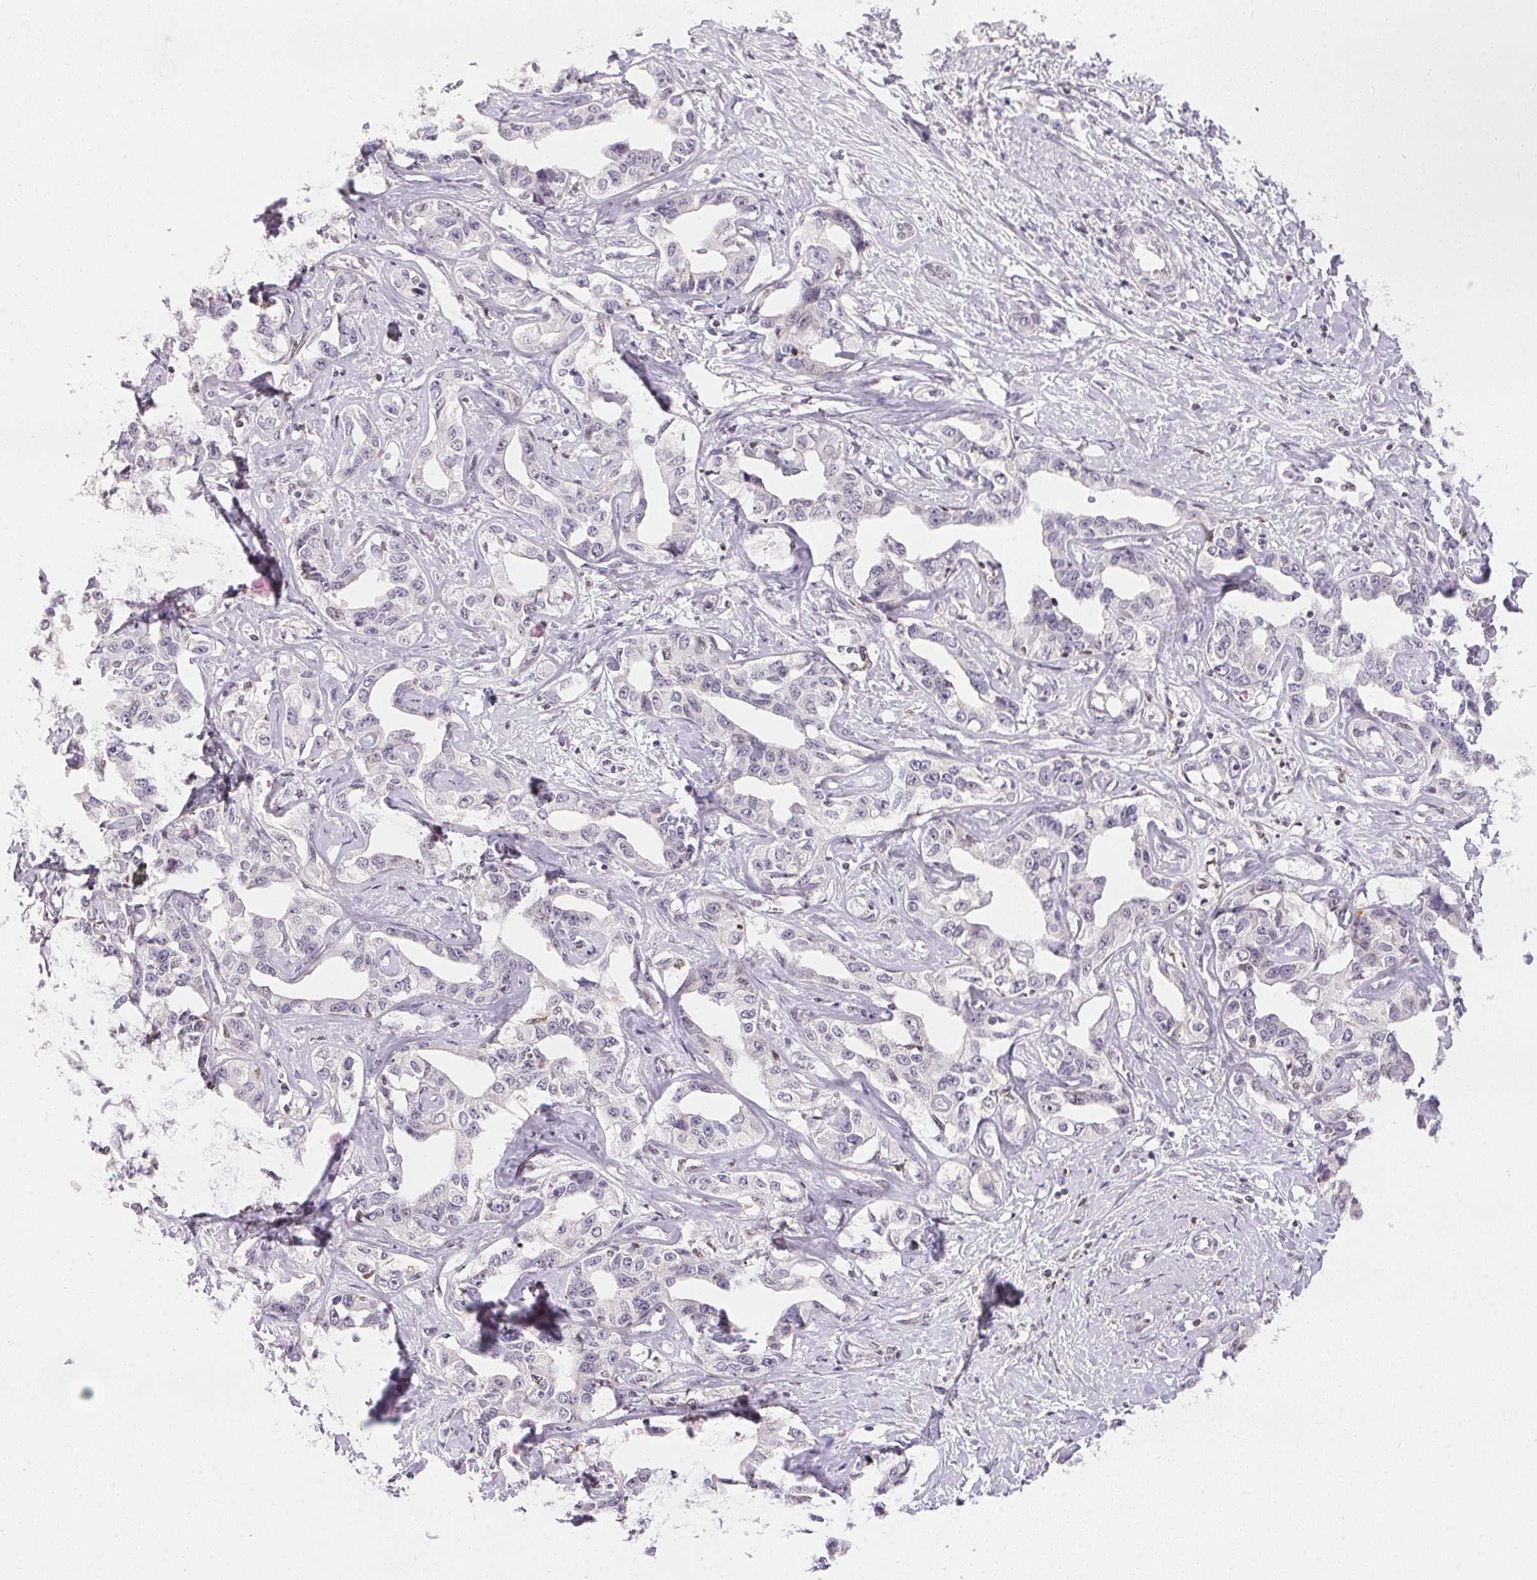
{"staining": {"intensity": "negative", "quantity": "none", "location": "none"}, "tissue": "liver cancer", "cell_type": "Tumor cells", "image_type": "cancer", "snomed": [{"axis": "morphology", "description": "Cholangiocarcinoma"}, {"axis": "topography", "description": "Liver"}], "caption": "Tumor cells show no significant expression in liver cancer. (DAB immunohistochemistry with hematoxylin counter stain).", "gene": "NFE2L1", "patient": {"sex": "male", "age": 59}}